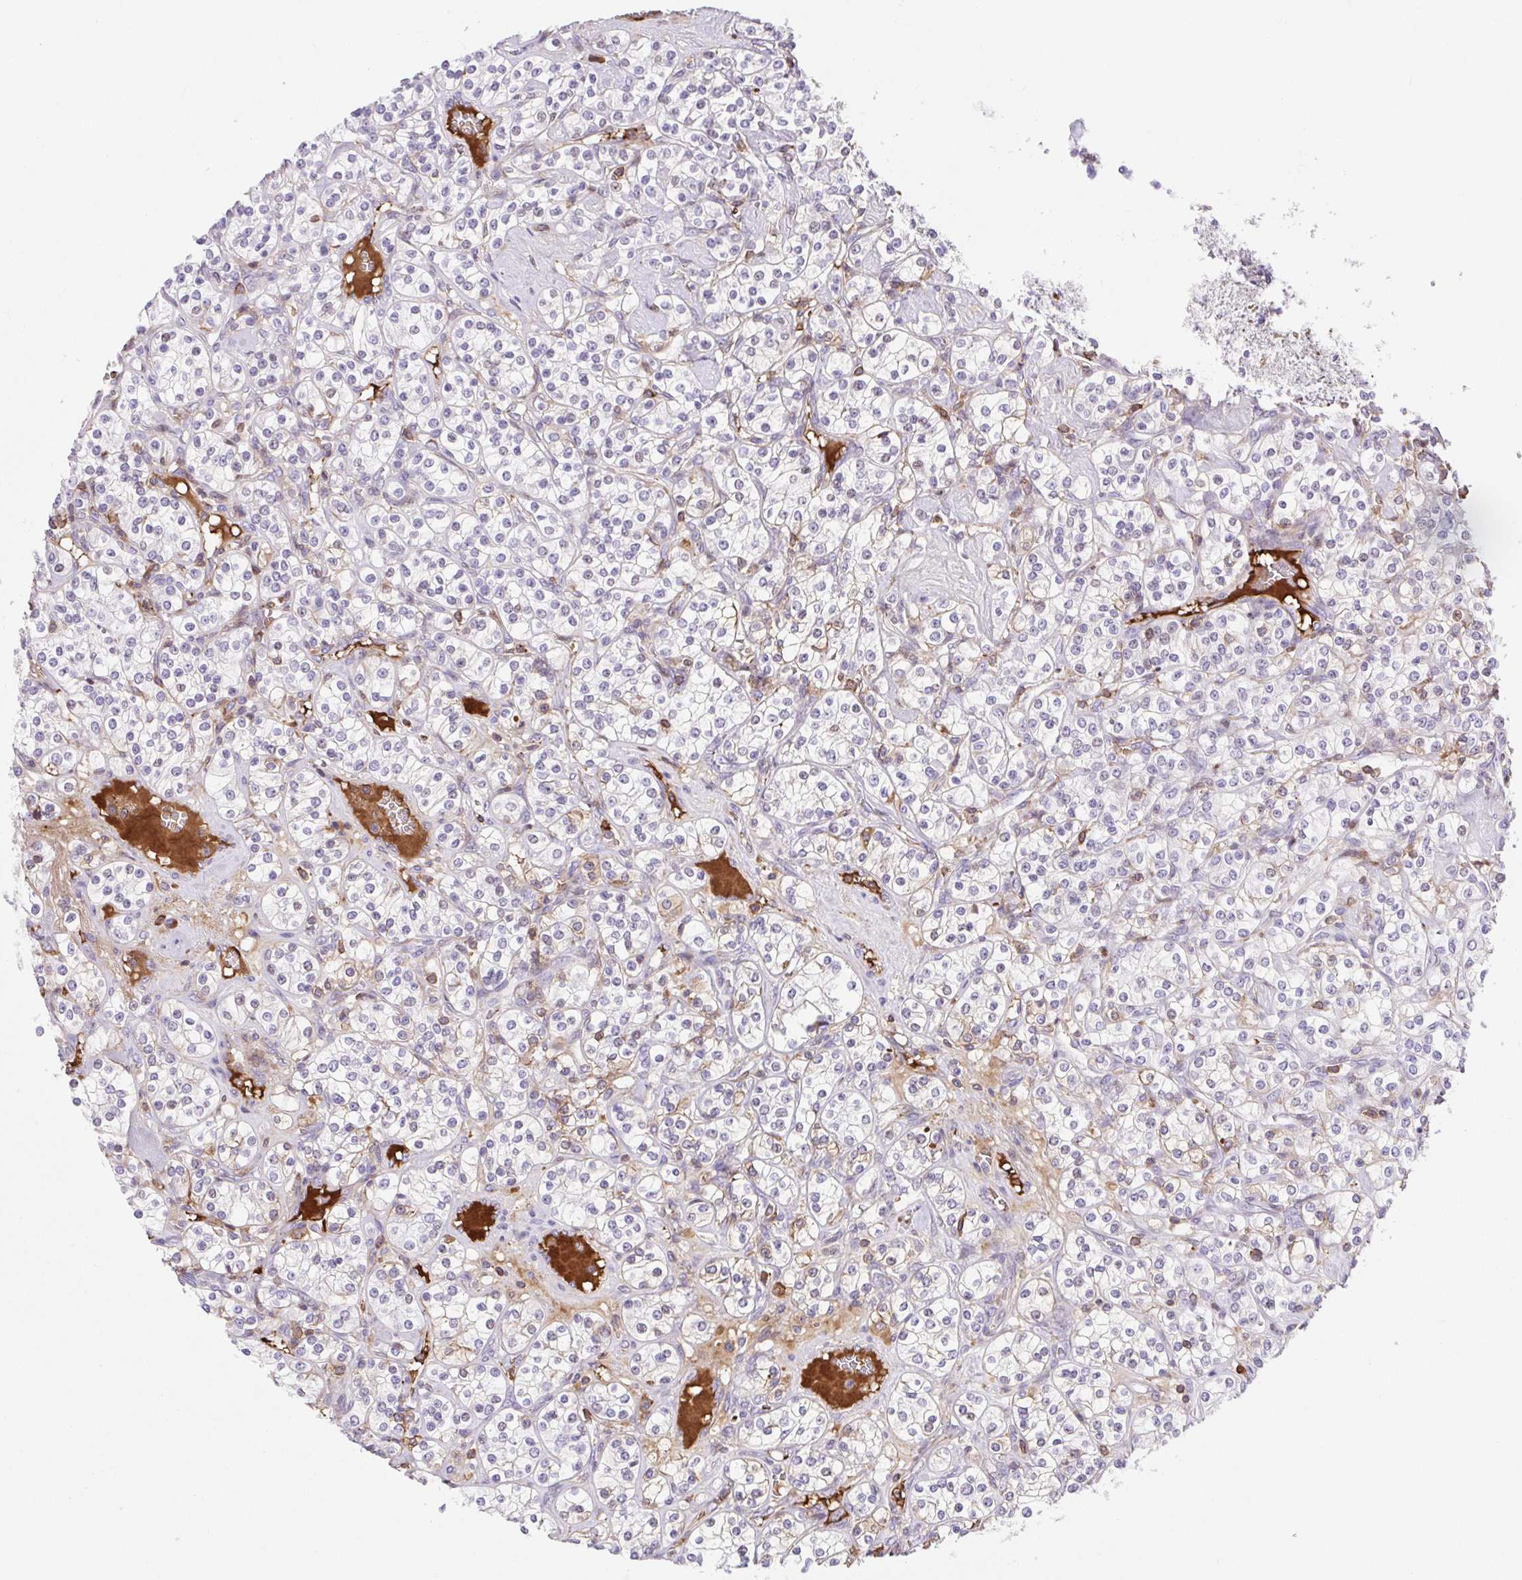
{"staining": {"intensity": "negative", "quantity": "none", "location": "none"}, "tissue": "renal cancer", "cell_type": "Tumor cells", "image_type": "cancer", "snomed": [{"axis": "morphology", "description": "Adenocarcinoma, NOS"}, {"axis": "topography", "description": "Kidney"}], "caption": "Immunohistochemistry of renal cancer exhibits no staining in tumor cells.", "gene": "TPRG1", "patient": {"sex": "male", "age": 77}}